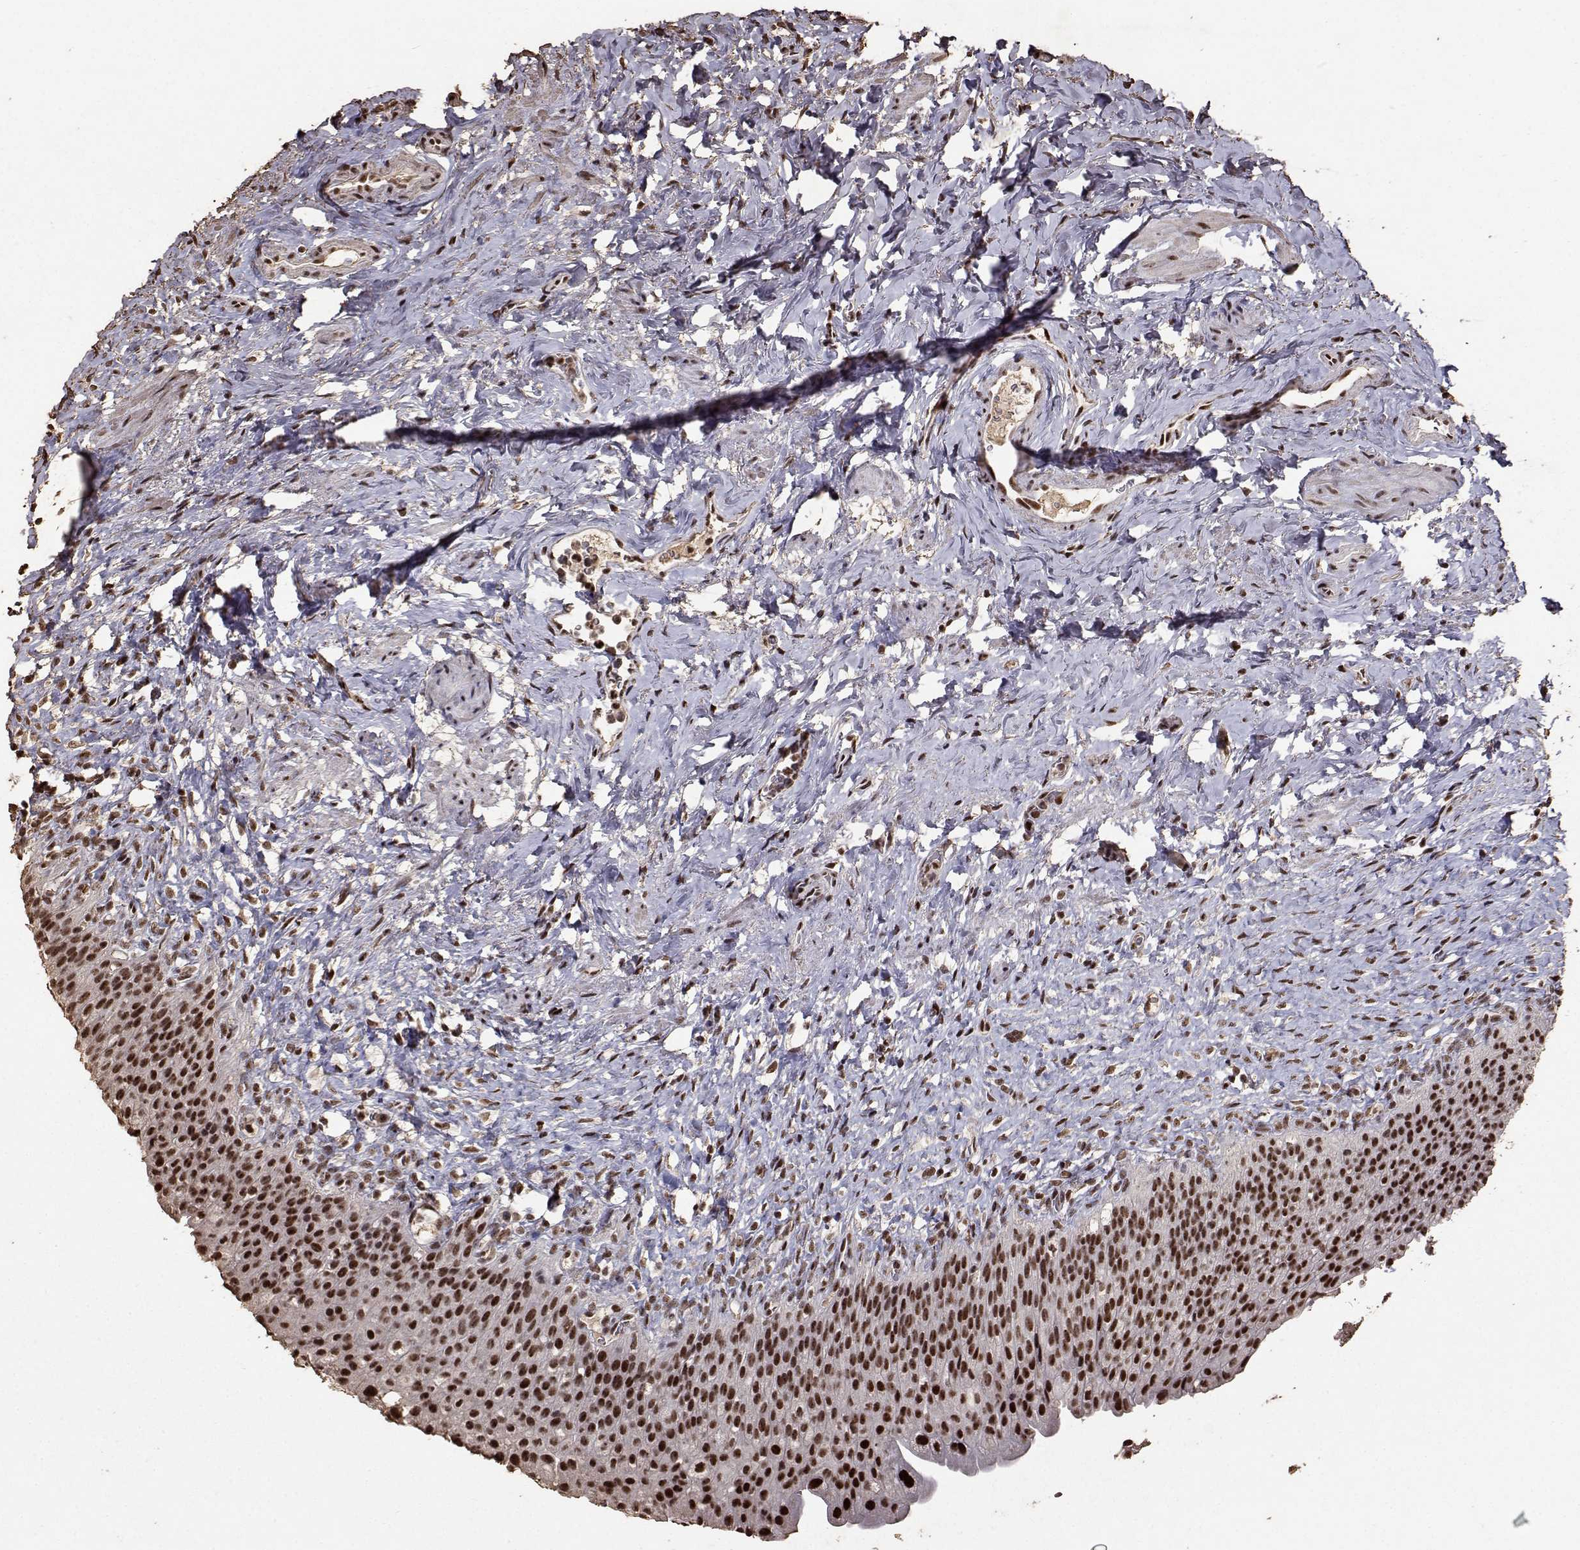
{"staining": {"intensity": "strong", "quantity": ">75%", "location": "nuclear"}, "tissue": "urinary bladder", "cell_type": "Urothelial cells", "image_type": "normal", "snomed": [{"axis": "morphology", "description": "Normal tissue, NOS"}, {"axis": "topography", "description": "Urinary bladder"}, {"axis": "topography", "description": "Prostate"}], "caption": "Brown immunohistochemical staining in normal human urinary bladder shows strong nuclear expression in approximately >75% of urothelial cells.", "gene": "TOE1", "patient": {"sex": "male", "age": 76}}